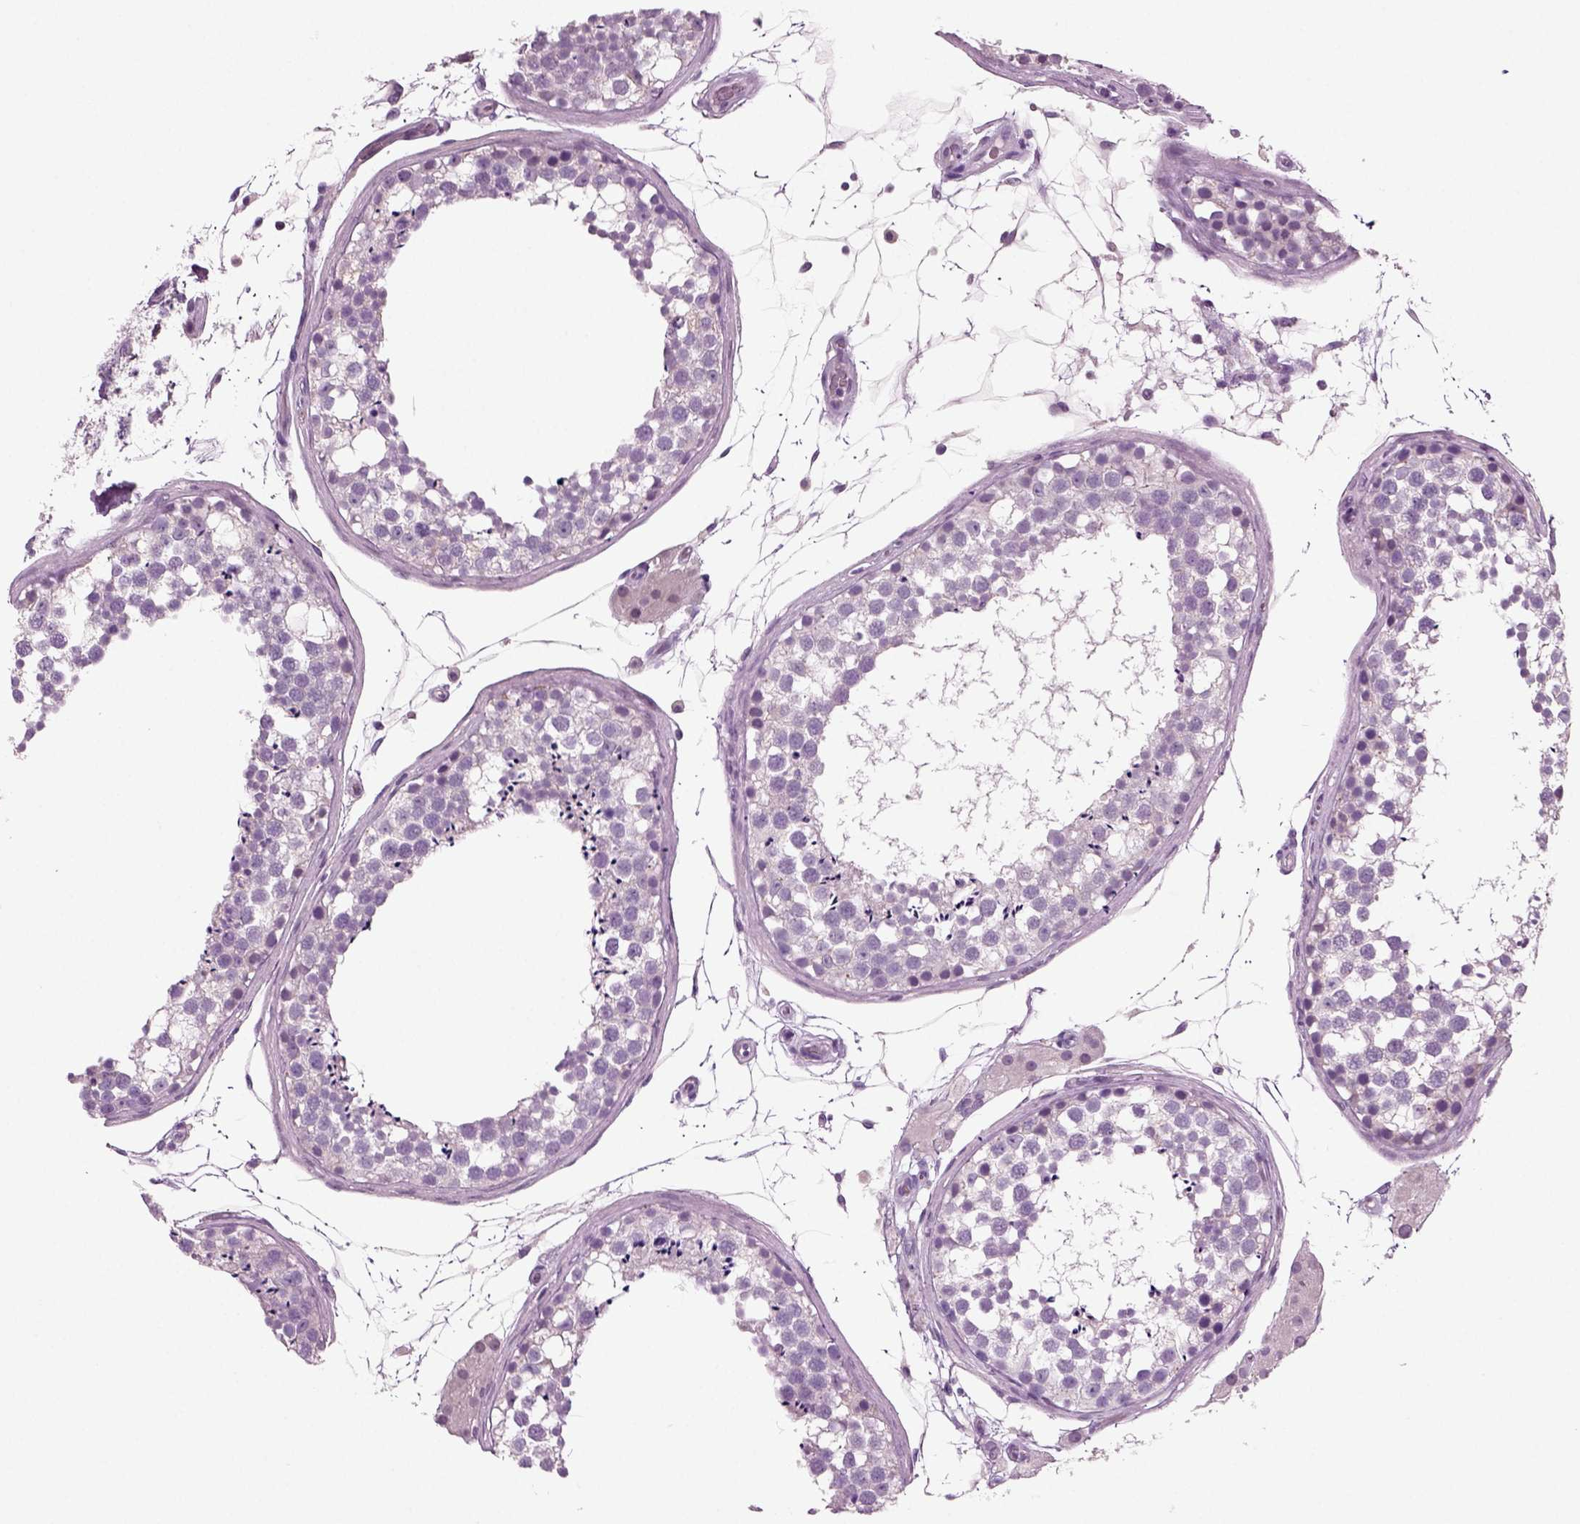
{"staining": {"intensity": "negative", "quantity": "none", "location": "none"}, "tissue": "testis", "cell_type": "Cells in seminiferous ducts", "image_type": "normal", "snomed": [{"axis": "morphology", "description": "Normal tissue, NOS"}, {"axis": "morphology", "description": "Seminoma, NOS"}, {"axis": "topography", "description": "Testis"}], "caption": "IHC histopathology image of unremarkable human testis stained for a protein (brown), which reveals no expression in cells in seminiferous ducts.", "gene": "COL9A2", "patient": {"sex": "male", "age": 65}}